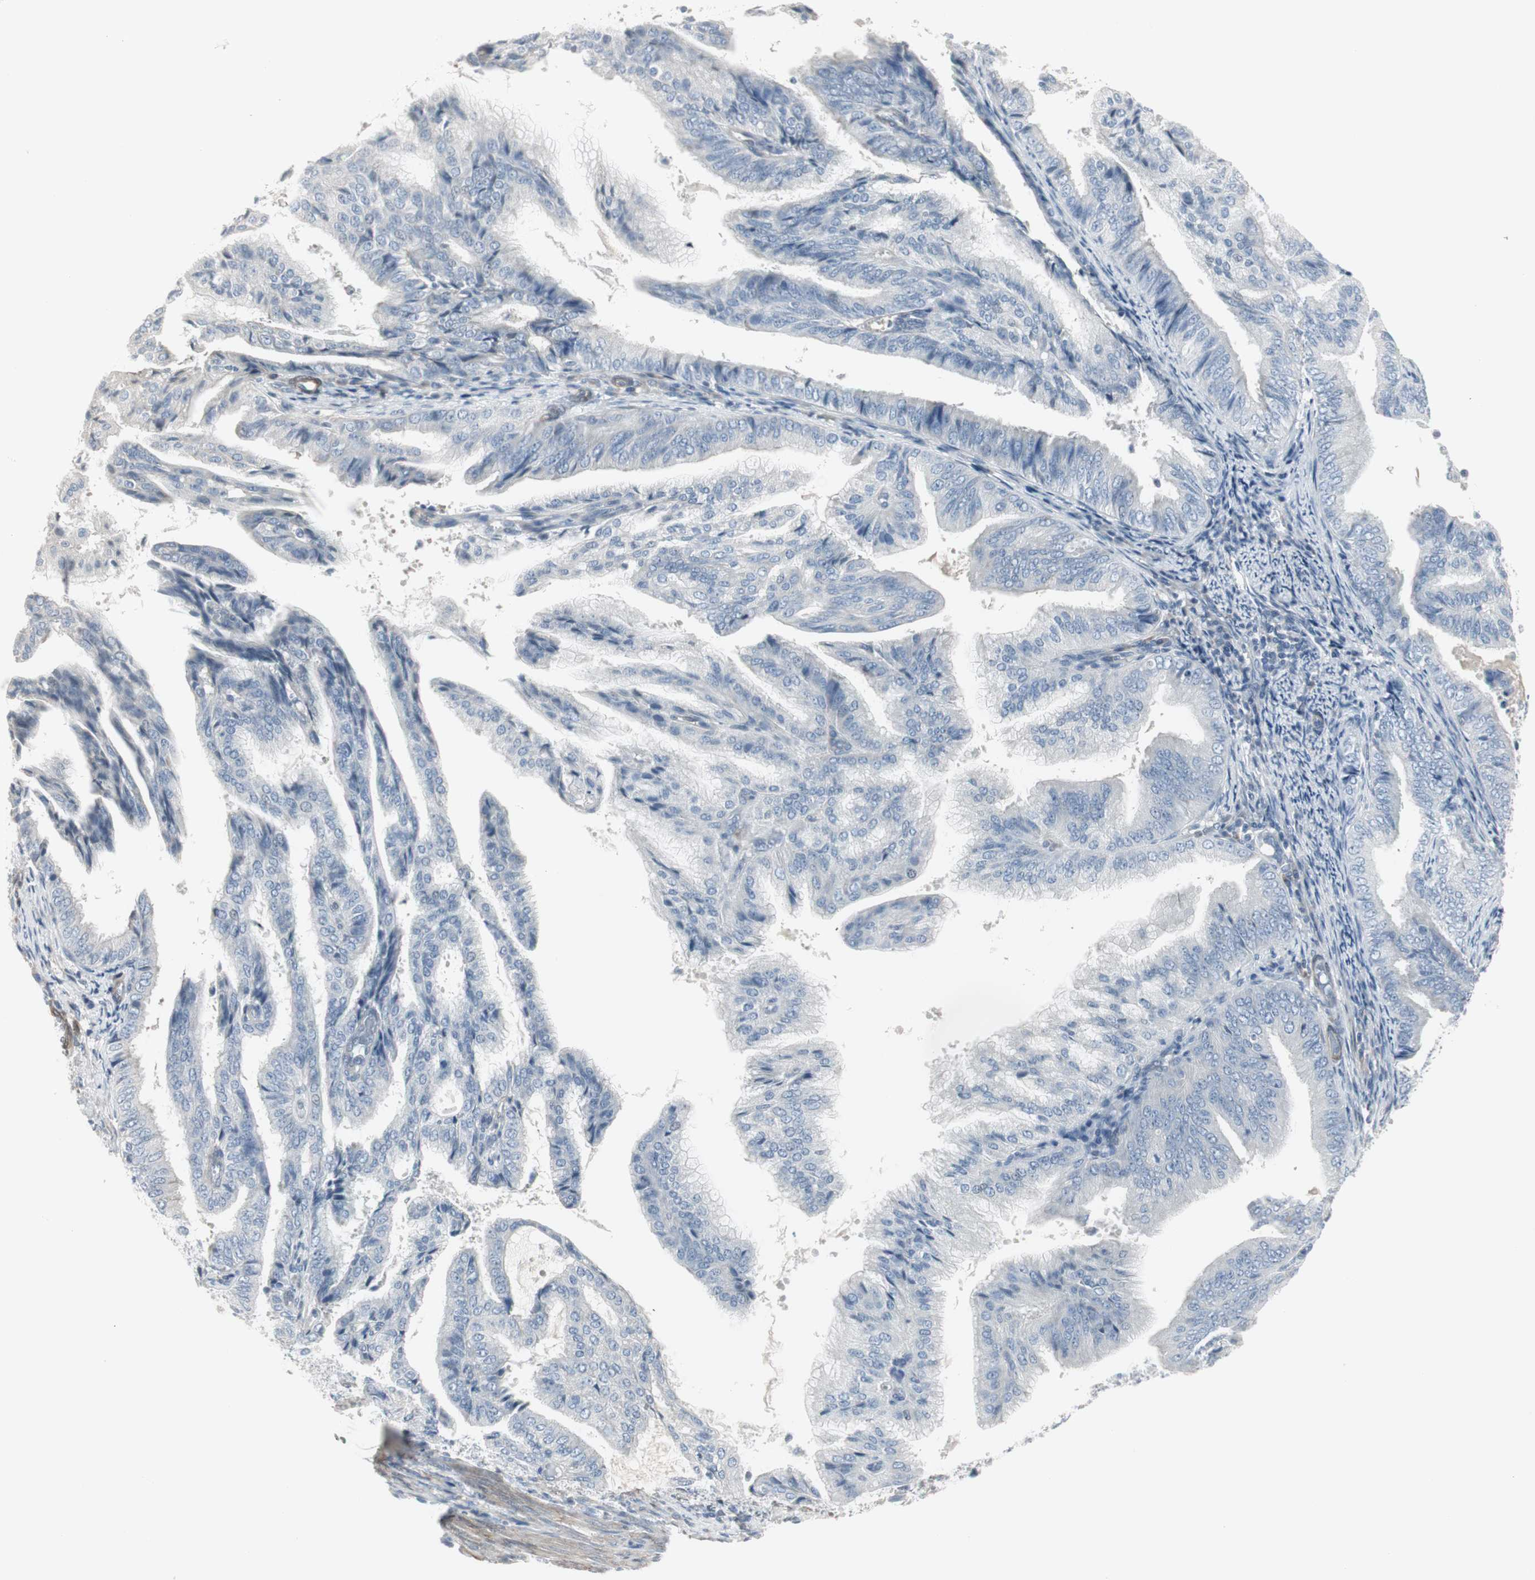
{"staining": {"intensity": "negative", "quantity": "none", "location": "none"}, "tissue": "endometrial cancer", "cell_type": "Tumor cells", "image_type": "cancer", "snomed": [{"axis": "morphology", "description": "Adenocarcinoma, NOS"}, {"axis": "topography", "description": "Endometrium"}], "caption": "DAB (3,3'-diaminobenzidine) immunohistochemical staining of adenocarcinoma (endometrial) exhibits no significant expression in tumor cells. (Brightfield microscopy of DAB (3,3'-diaminobenzidine) immunohistochemistry (IHC) at high magnification).", "gene": "DMPK", "patient": {"sex": "female", "age": 58}}